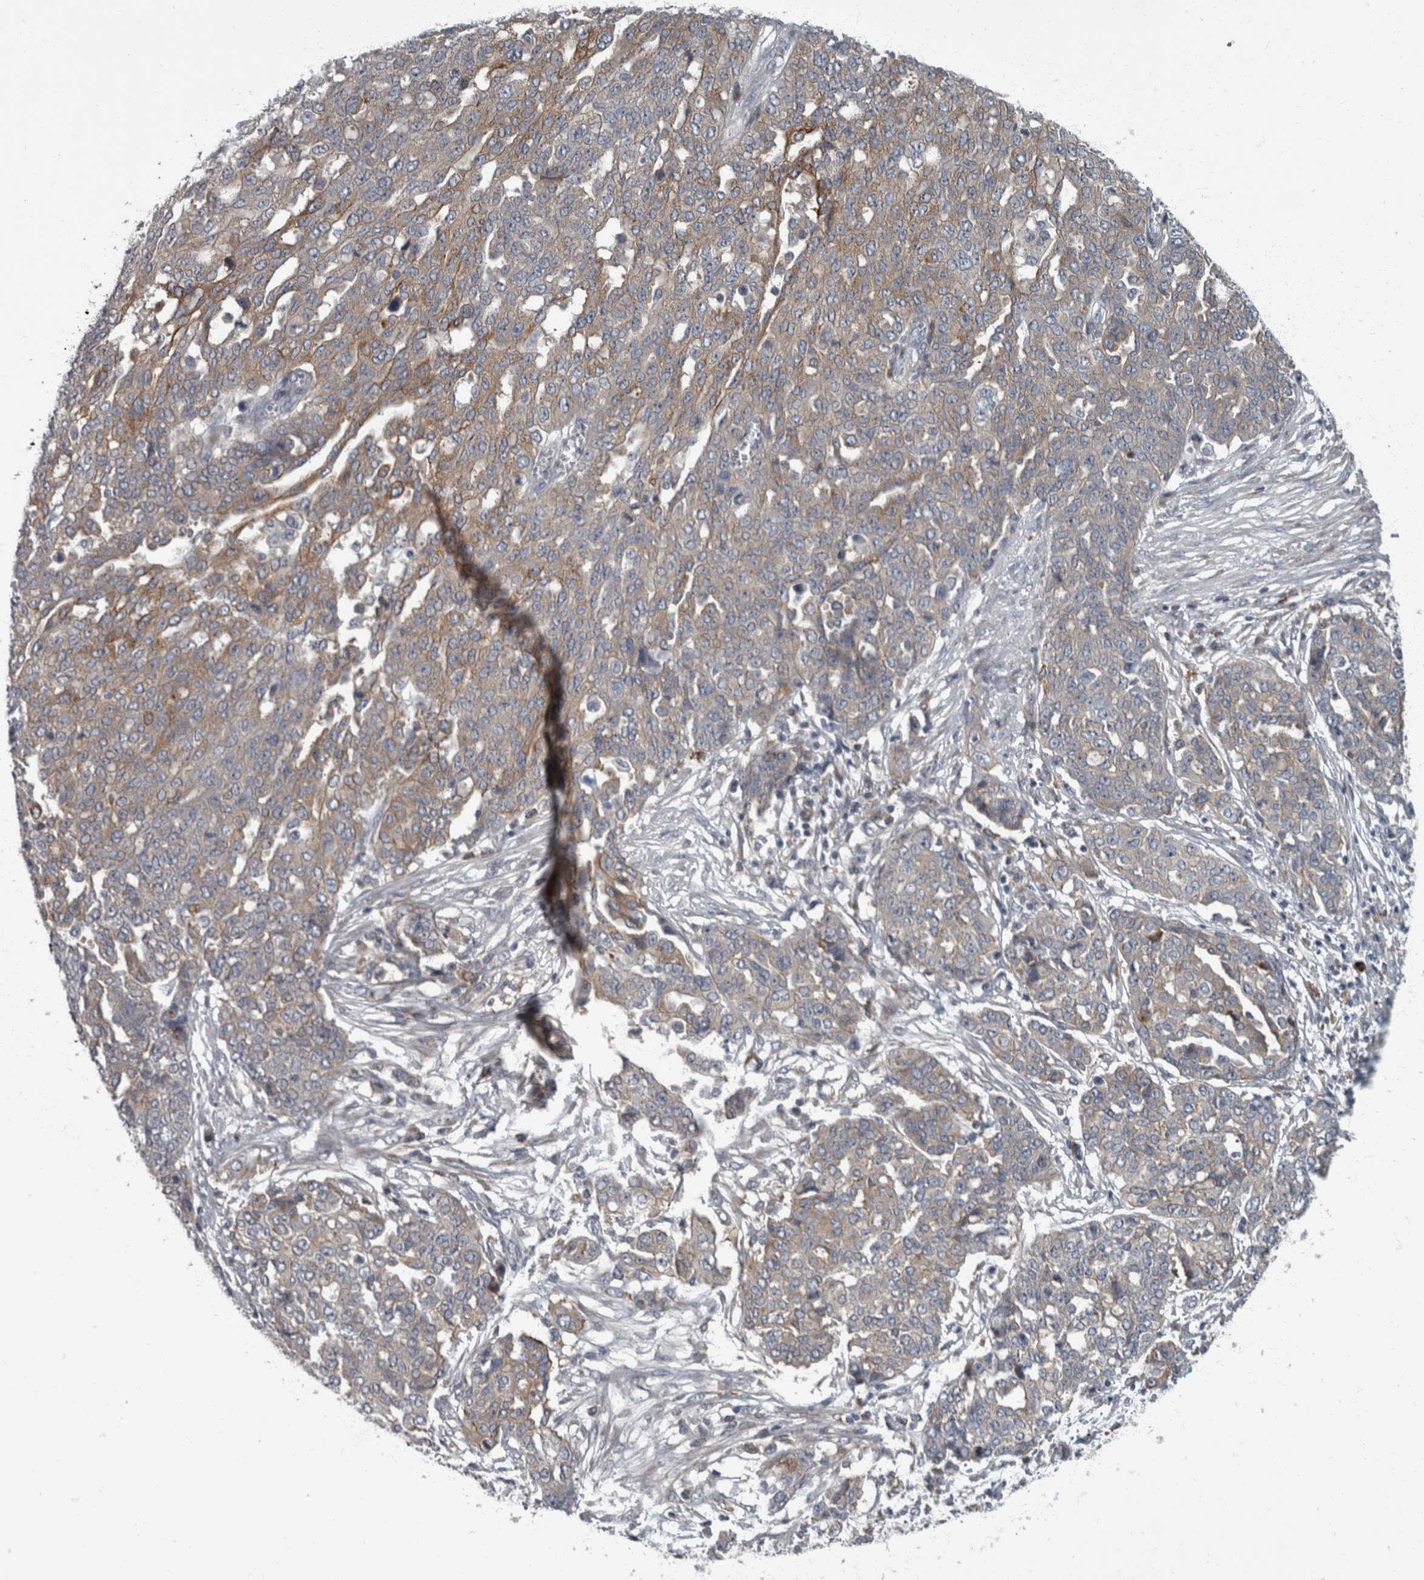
{"staining": {"intensity": "weak", "quantity": ">75%", "location": "cytoplasmic/membranous"}, "tissue": "ovarian cancer", "cell_type": "Tumor cells", "image_type": "cancer", "snomed": [{"axis": "morphology", "description": "Cystadenocarcinoma, serous, NOS"}, {"axis": "topography", "description": "Soft tissue"}, {"axis": "topography", "description": "Ovary"}], "caption": "Ovarian cancer (serous cystadenocarcinoma) stained with a protein marker shows weak staining in tumor cells.", "gene": "CDC42BPG", "patient": {"sex": "female", "age": 57}}